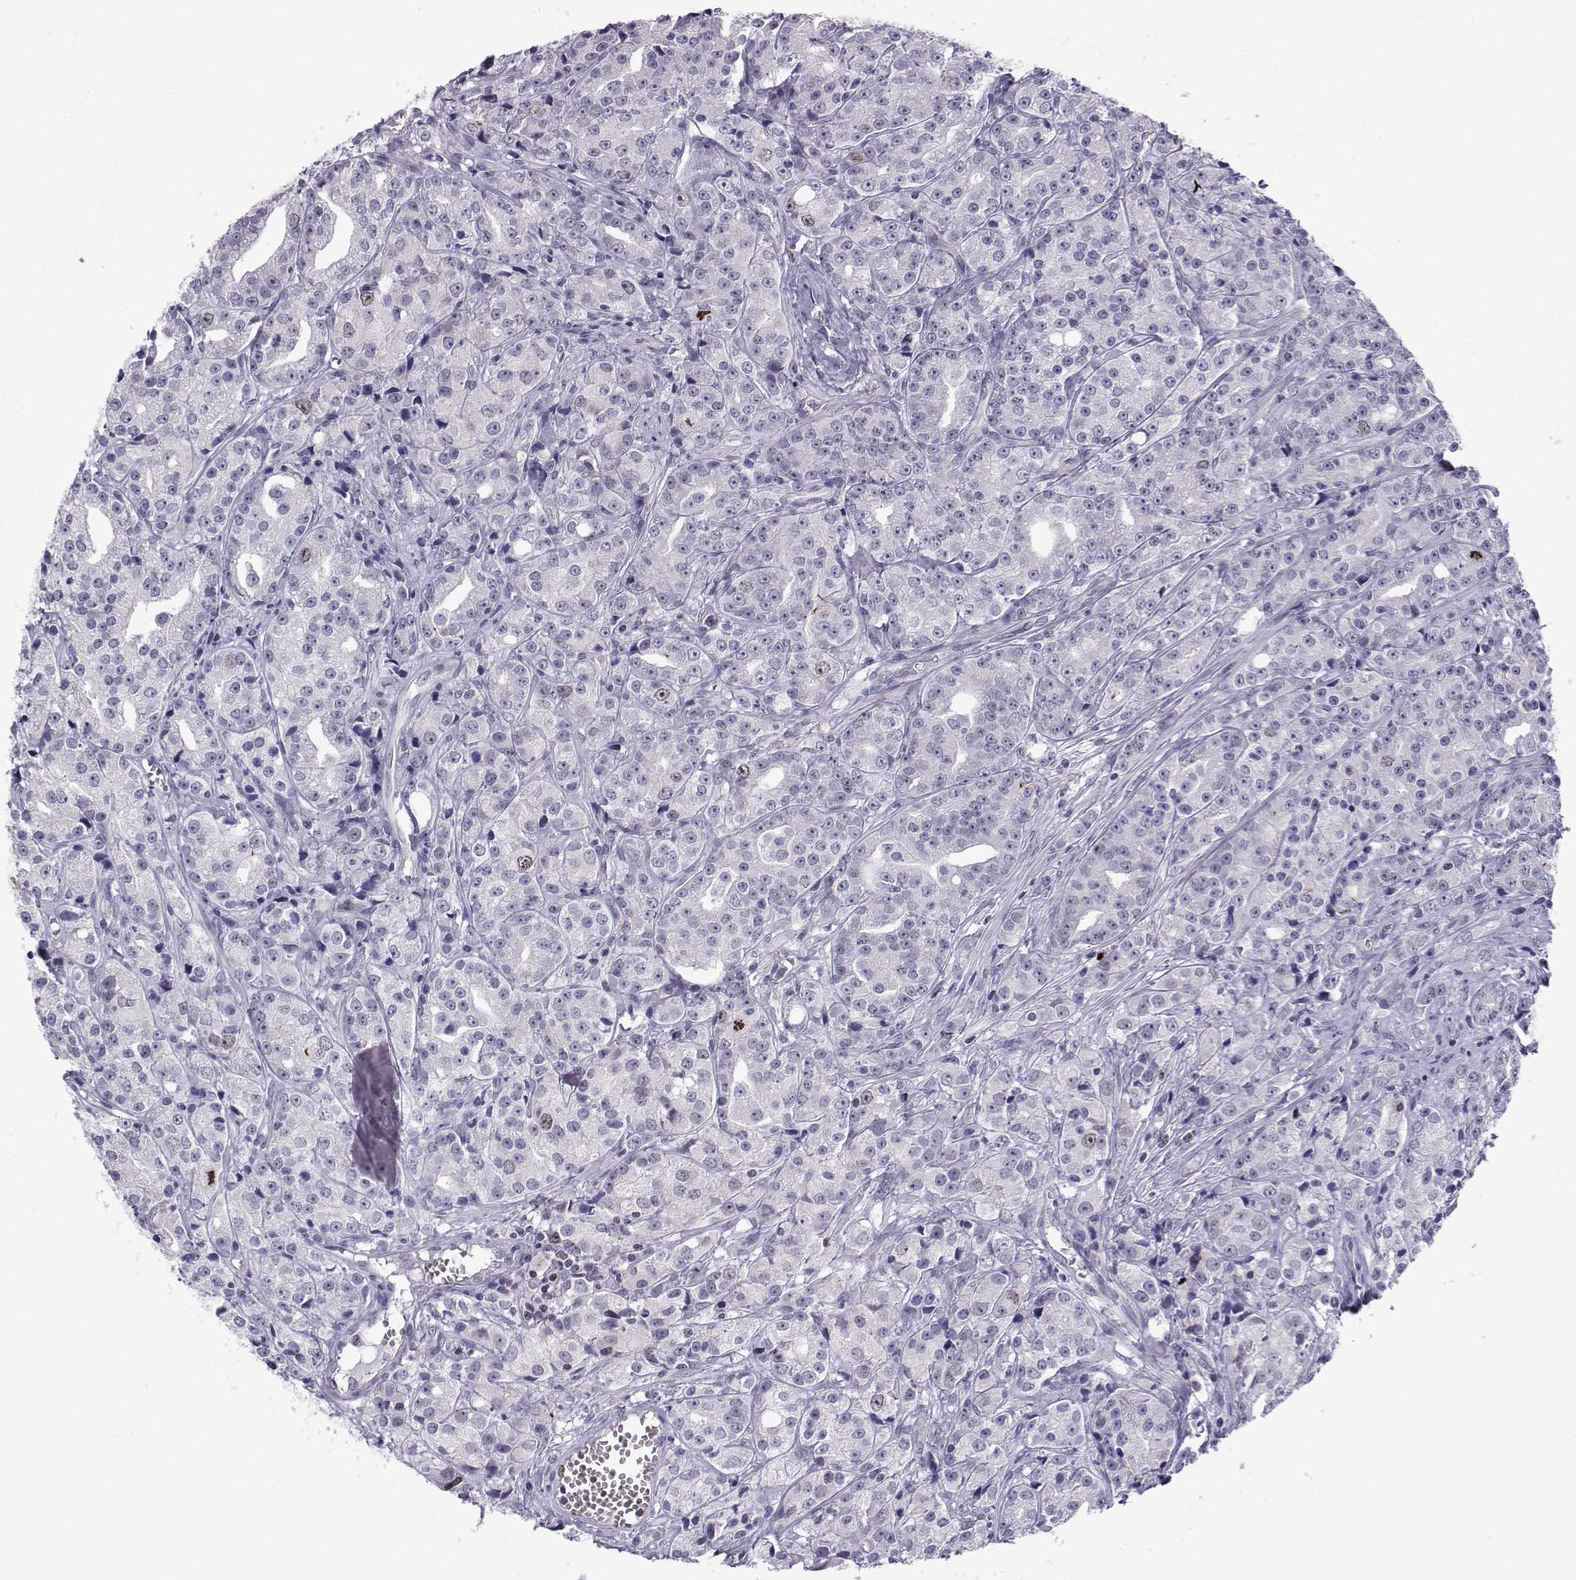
{"staining": {"intensity": "negative", "quantity": "none", "location": "none"}, "tissue": "prostate cancer", "cell_type": "Tumor cells", "image_type": "cancer", "snomed": [{"axis": "morphology", "description": "Adenocarcinoma, Medium grade"}, {"axis": "topography", "description": "Prostate"}], "caption": "High power microscopy image of an immunohistochemistry micrograph of prostate cancer (medium-grade adenocarcinoma), revealing no significant staining in tumor cells.", "gene": "INCENP", "patient": {"sex": "male", "age": 74}}